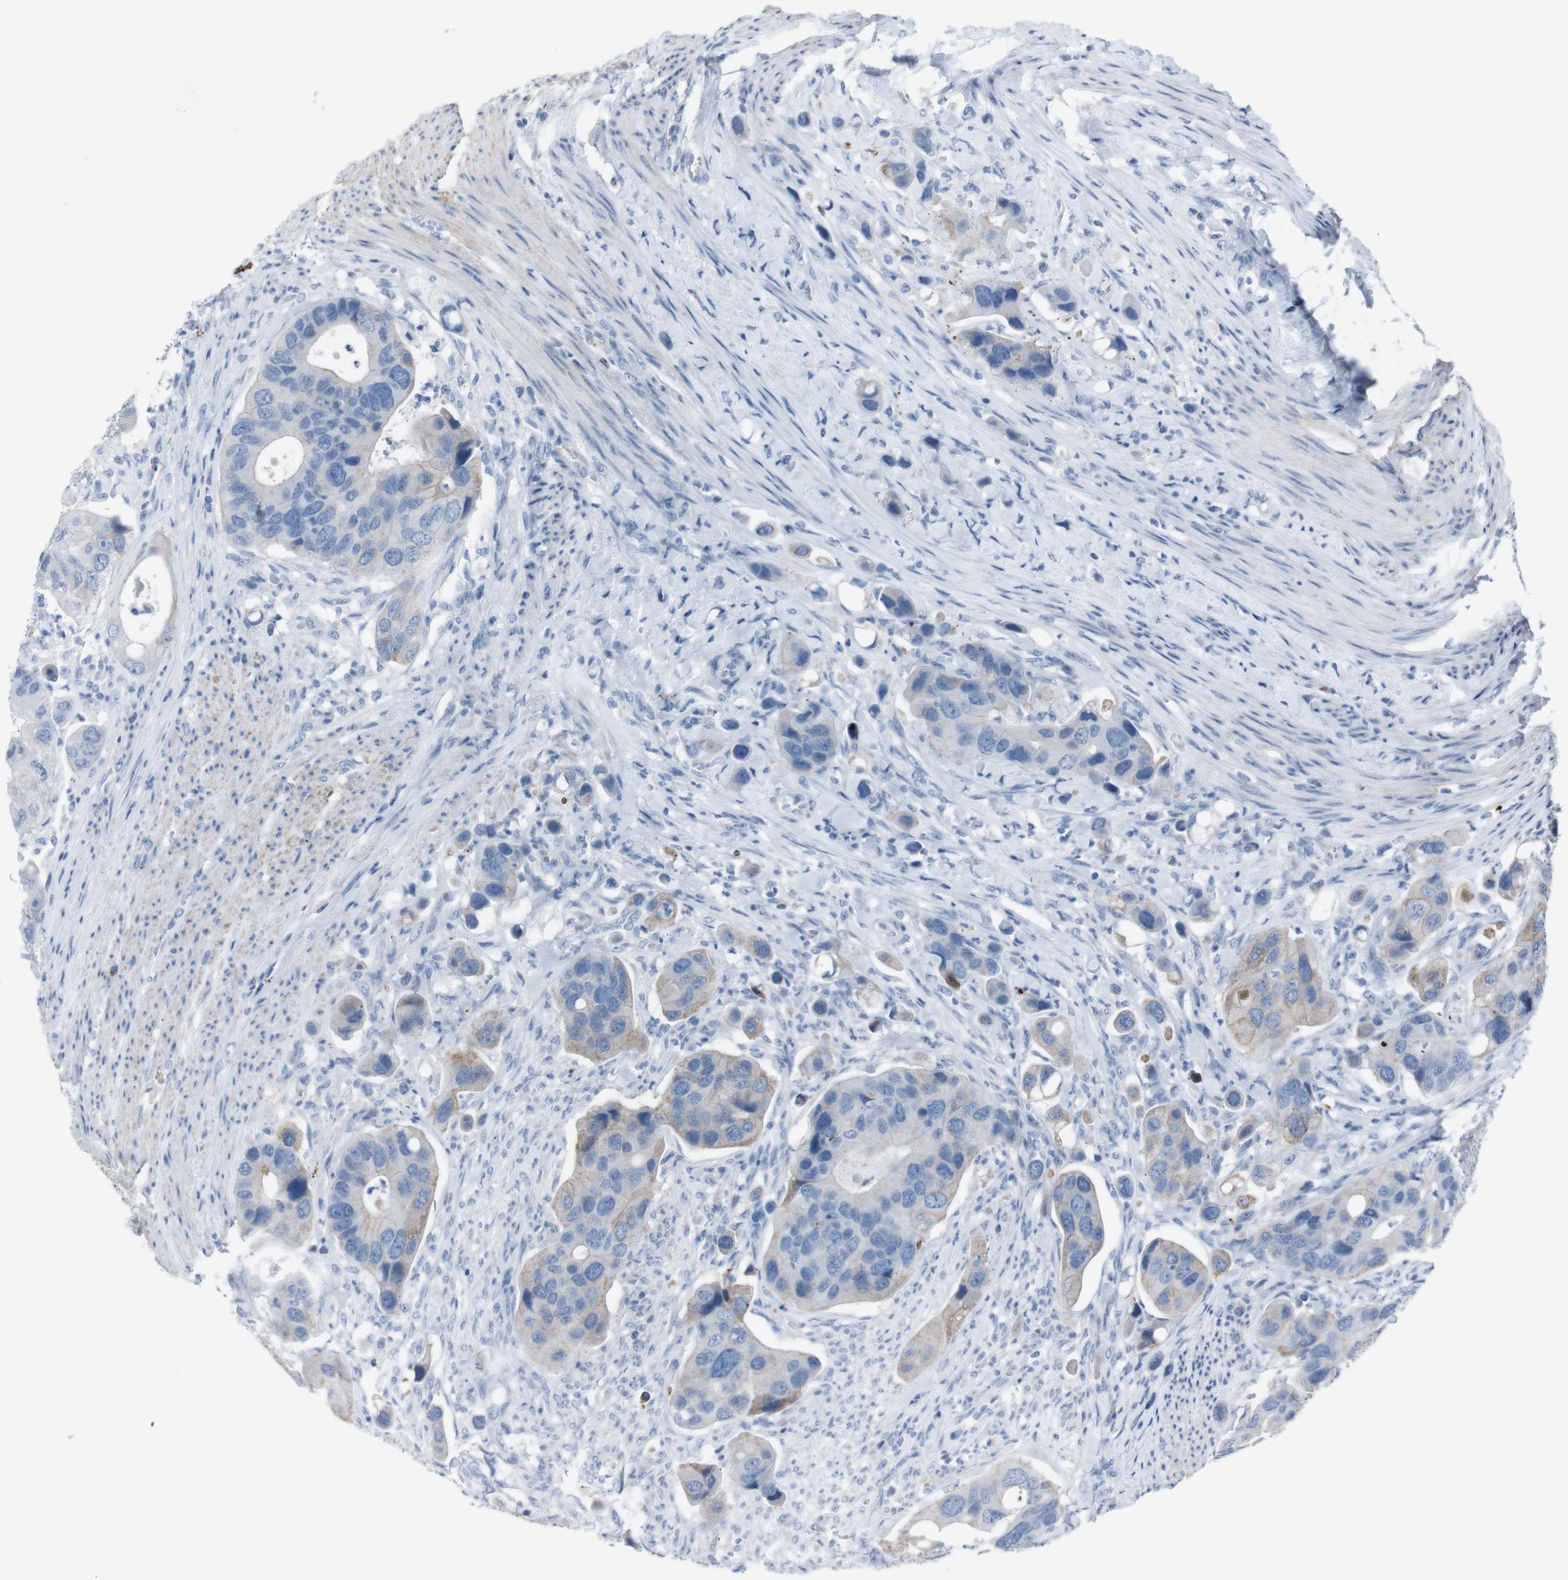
{"staining": {"intensity": "moderate", "quantity": "<25%", "location": "cytoplasmic/membranous"}, "tissue": "colorectal cancer", "cell_type": "Tumor cells", "image_type": "cancer", "snomed": [{"axis": "morphology", "description": "Adenocarcinoma, NOS"}, {"axis": "topography", "description": "Rectum"}], "caption": "High-magnification brightfield microscopy of colorectal cancer stained with DAB (brown) and counterstained with hematoxylin (blue). tumor cells exhibit moderate cytoplasmic/membranous positivity is identified in approximately<25% of cells.", "gene": "ST6GAL1", "patient": {"sex": "female", "age": 57}}